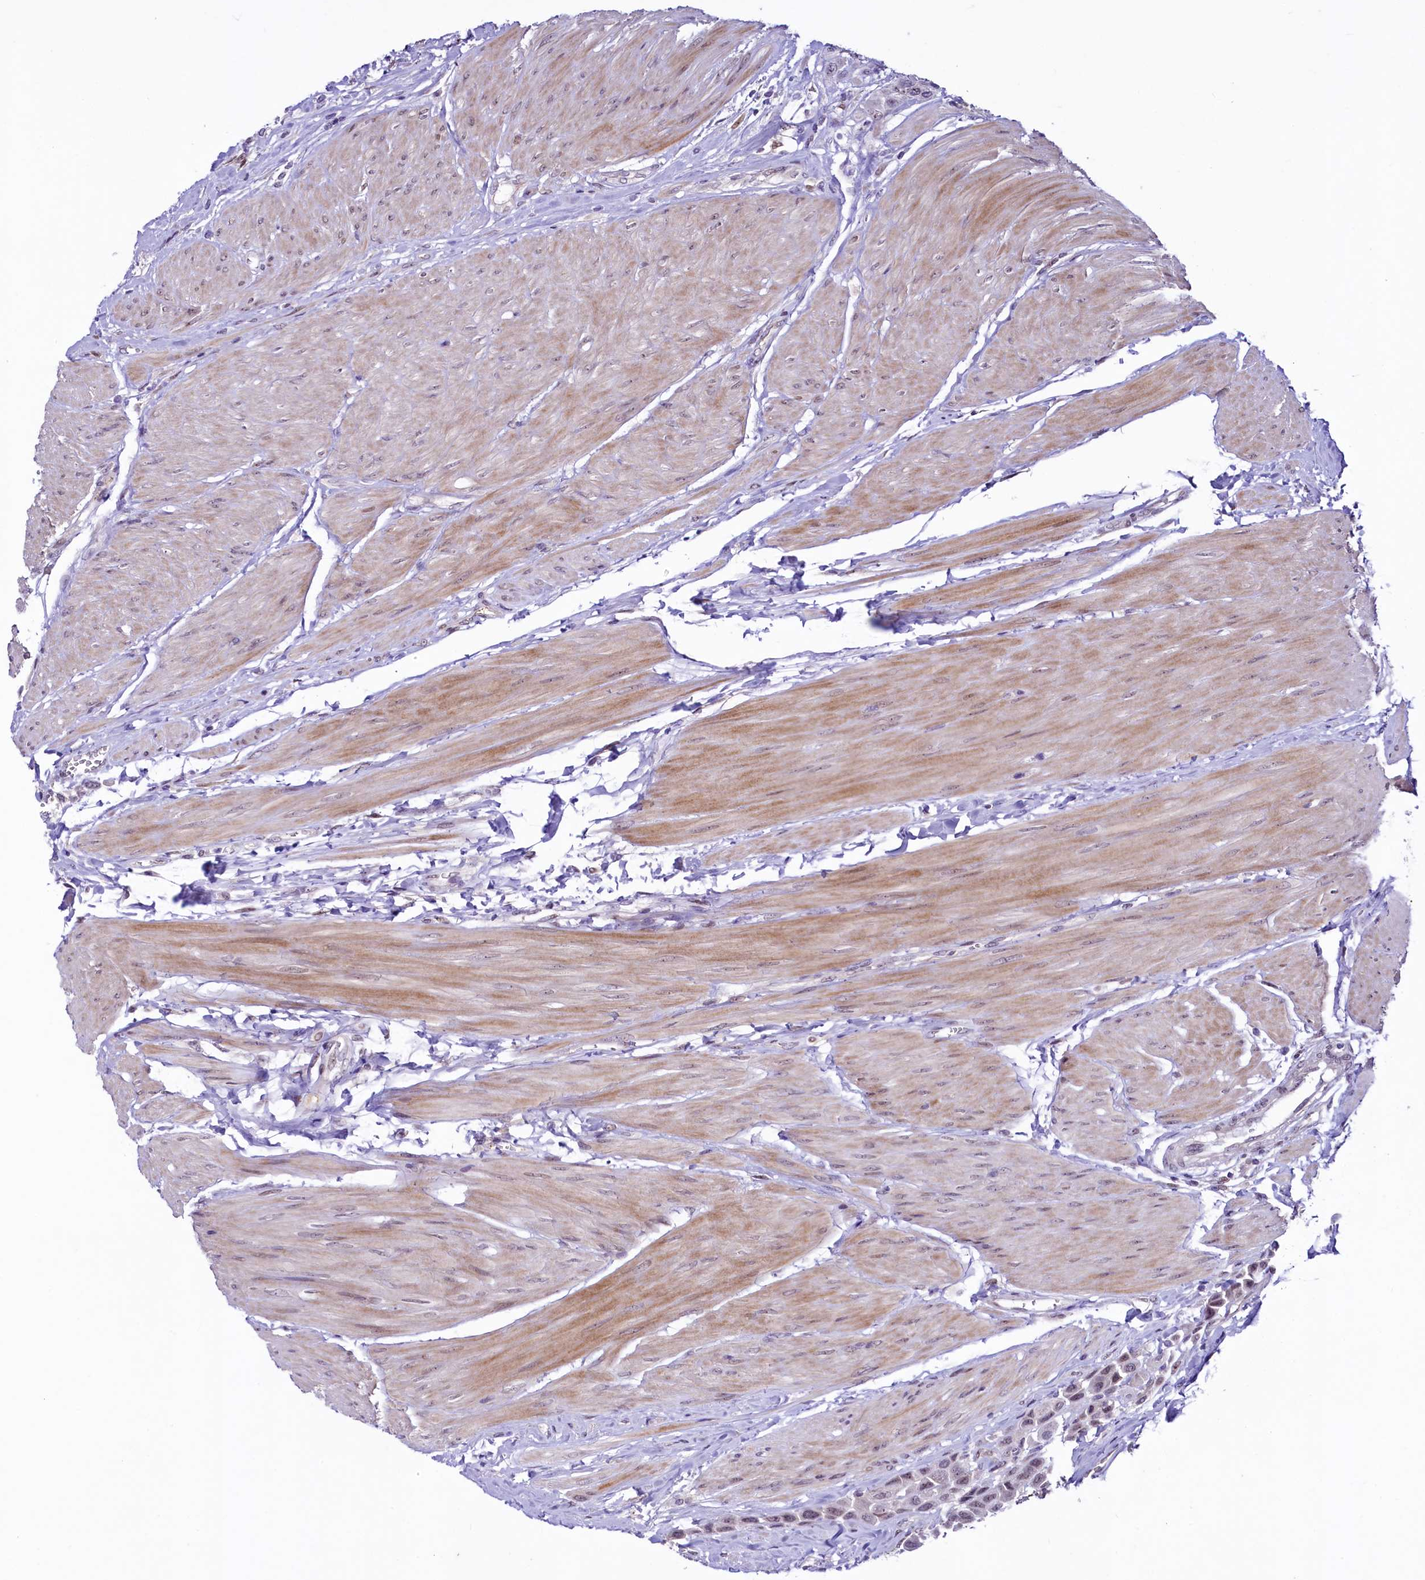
{"staining": {"intensity": "weak", "quantity": ">75%", "location": "nuclear"}, "tissue": "urothelial cancer", "cell_type": "Tumor cells", "image_type": "cancer", "snomed": [{"axis": "morphology", "description": "Urothelial carcinoma, High grade"}, {"axis": "topography", "description": "Urinary bladder"}], "caption": "High-power microscopy captured an immunohistochemistry (IHC) micrograph of urothelial cancer, revealing weak nuclear positivity in about >75% of tumor cells. The staining is performed using DAB (3,3'-diaminobenzidine) brown chromogen to label protein expression. The nuclei are counter-stained blue using hematoxylin.", "gene": "LEUTX", "patient": {"sex": "male", "age": 50}}